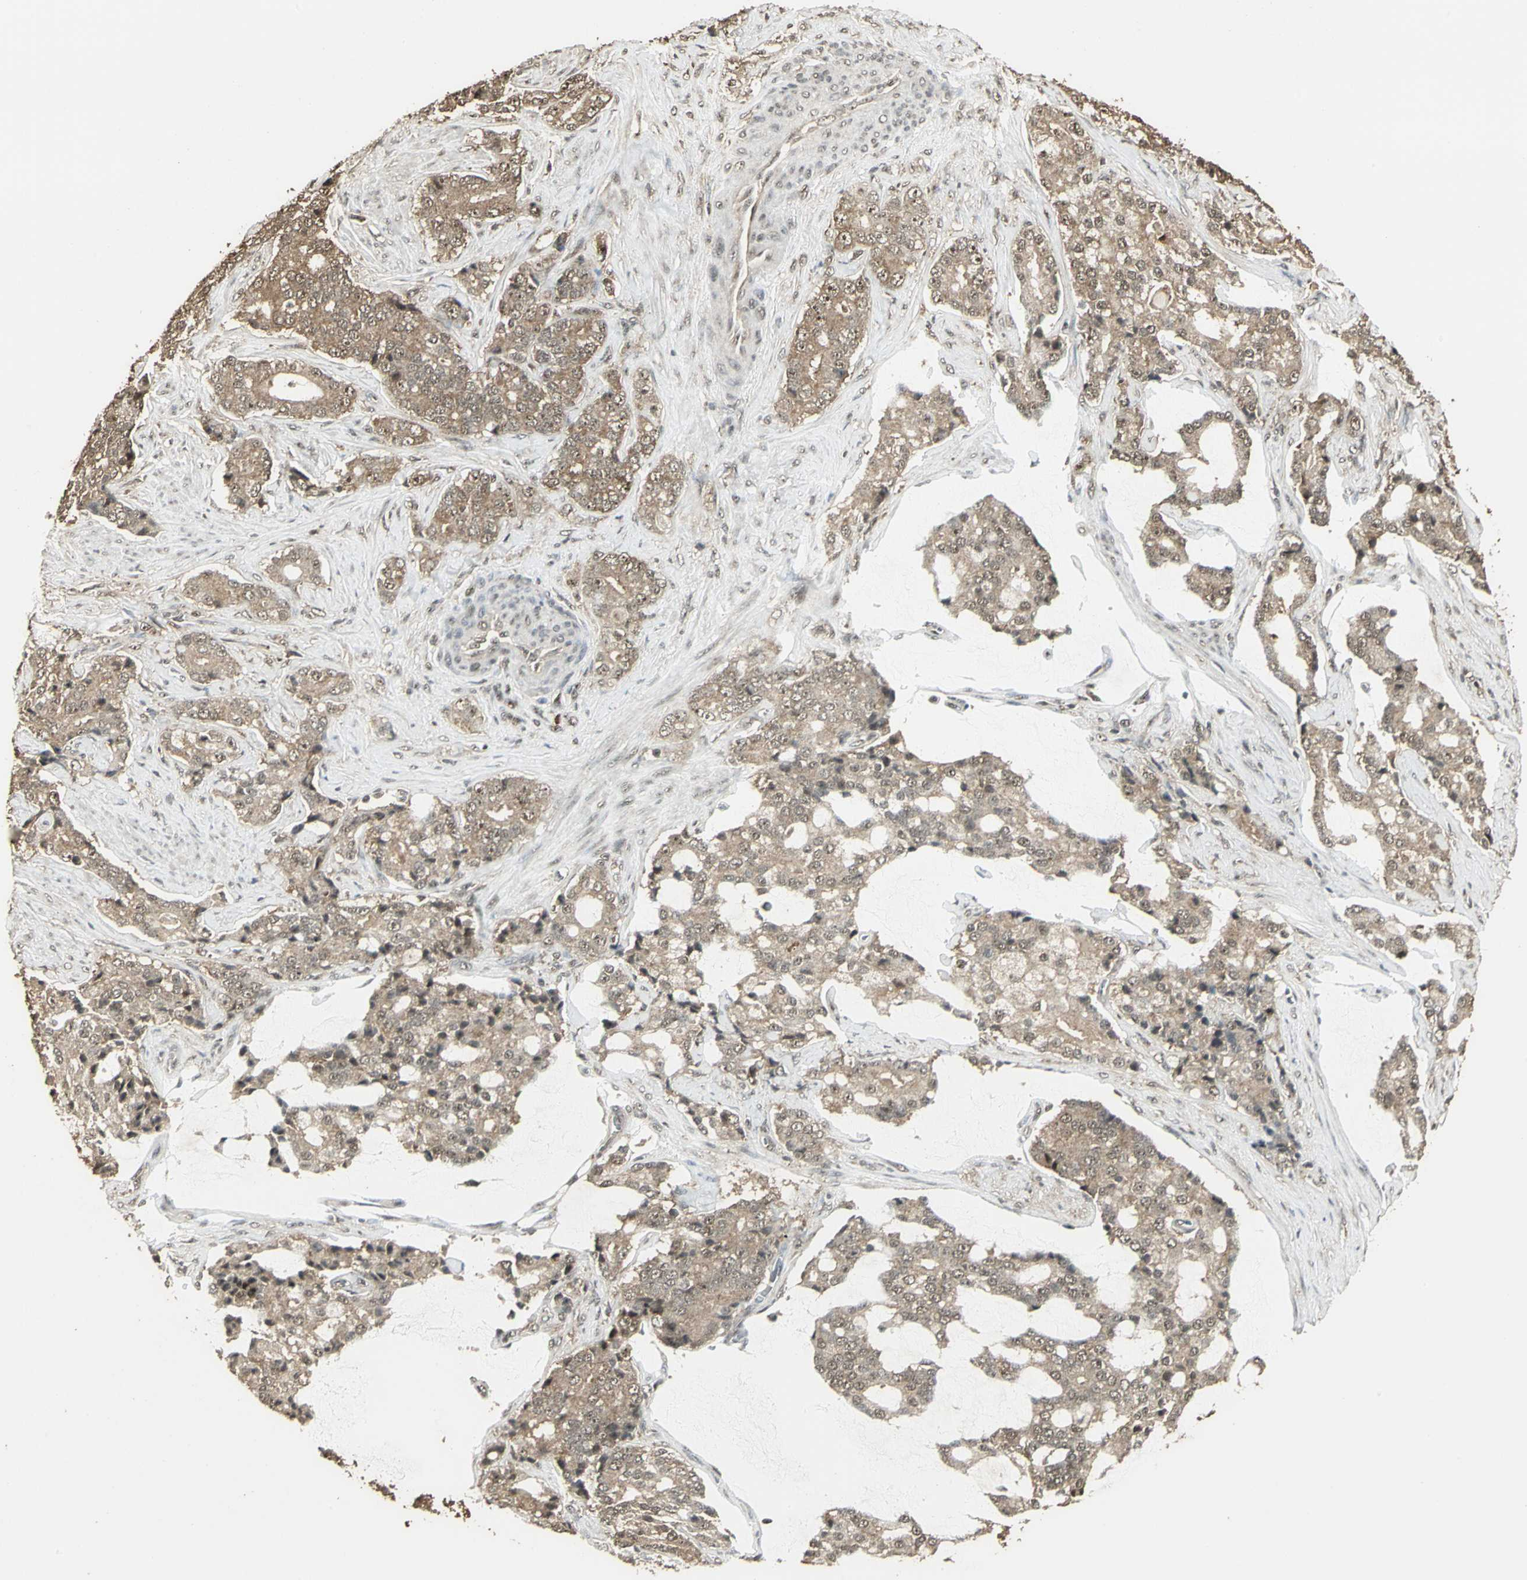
{"staining": {"intensity": "moderate", "quantity": ">75%", "location": "cytoplasmic/membranous"}, "tissue": "prostate cancer", "cell_type": "Tumor cells", "image_type": "cancer", "snomed": [{"axis": "morphology", "description": "Adenocarcinoma, High grade"}, {"axis": "topography", "description": "Prostate"}], "caption": "Protein staining shows moderate cytoplasmic/membranous expression in approximately >75% of tumor cells in adenocarcinoma (high-grade) (prostate).", "gene": "UCHL5", "patient": {"sex": "male", "age": 71}}